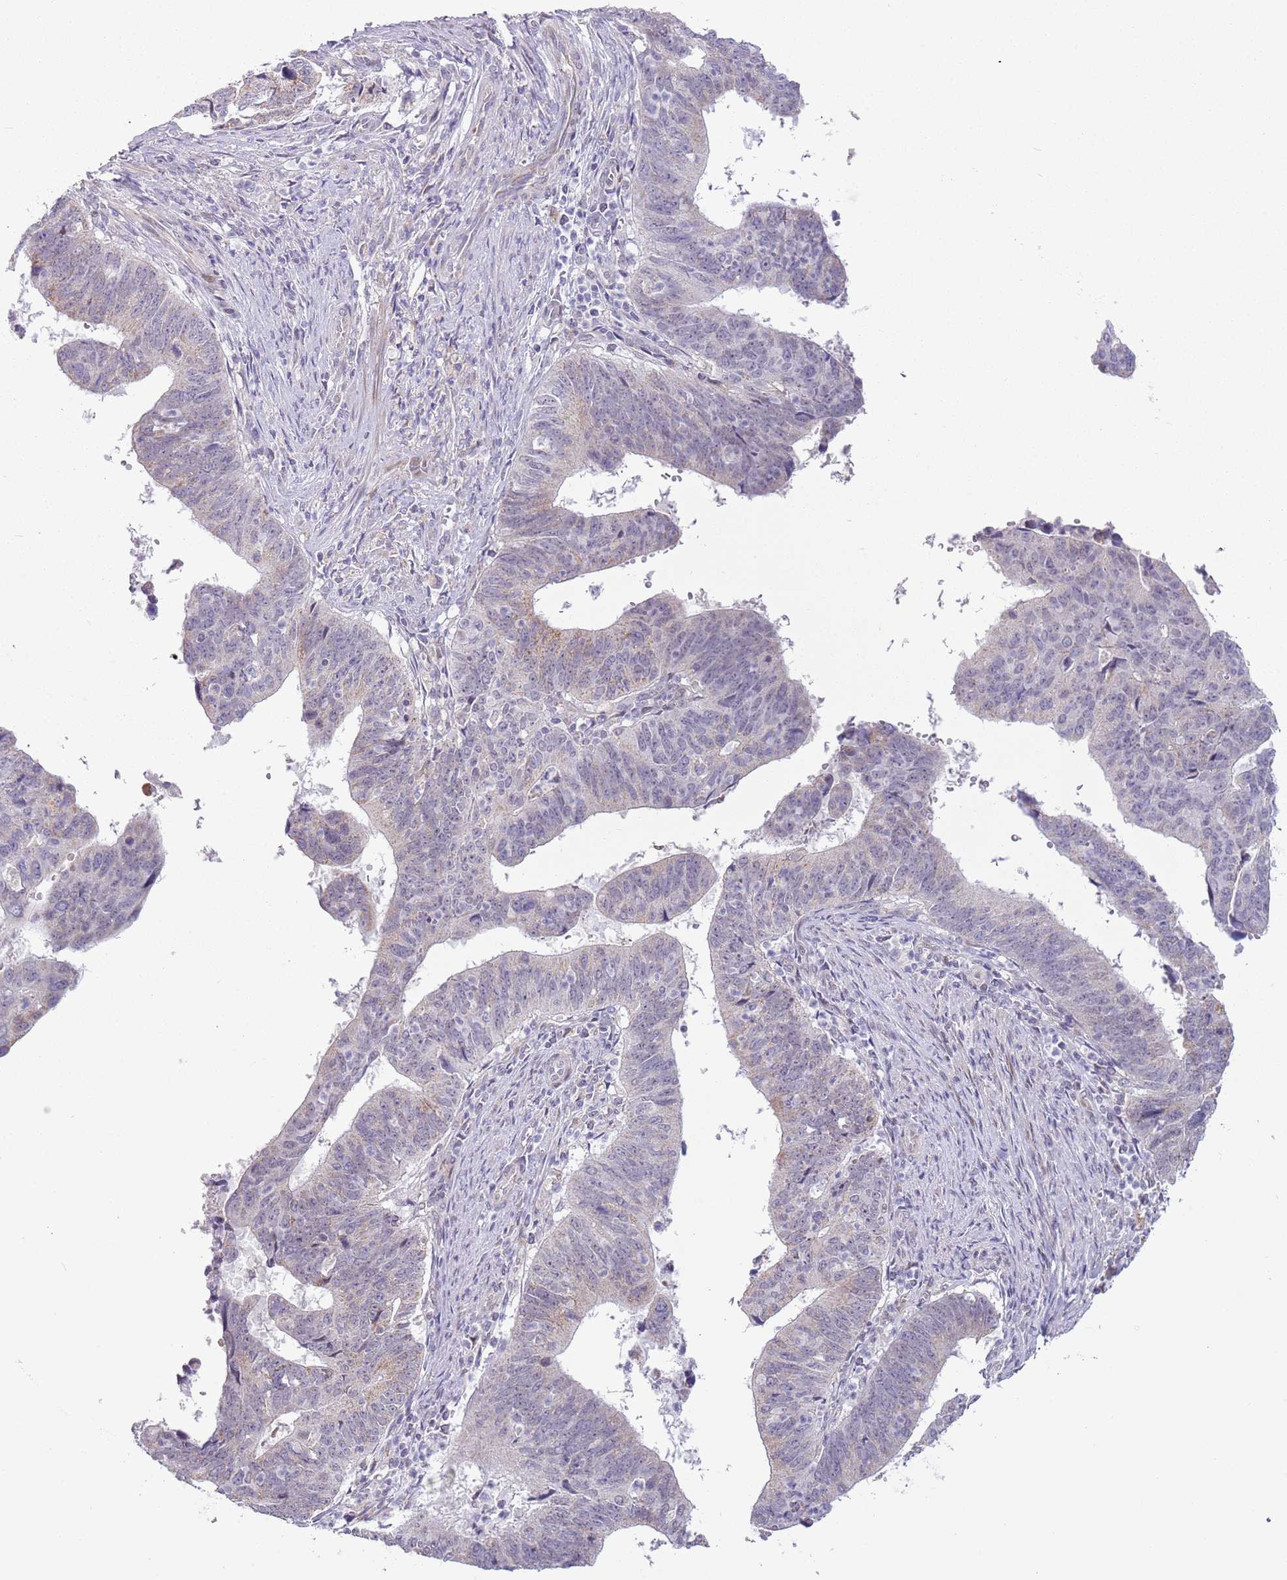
{"staining": {"intensity": "moderate", "quantity": "25%-75%", "location": "cytoplasmic/membranous"}, "tissue": "stomach cancer", "cell_type": "Tumor cells", "image_type": "cancer", "snomed": [{"axis": "morphology", "description": "Adenocarcinoma, NOS"}, {"axis": "topography", "description": "Stomach"}], "caption": "Stomach cancer (adenocarcinoma) stained for a protein reveals moderate cytoplasmic/membranous positivity in tumor cells. (DAB IHC with brightfield microscopy, high magnification).", "gene": "MLLT11", "patient": {"sex": "male", "age": 59}}